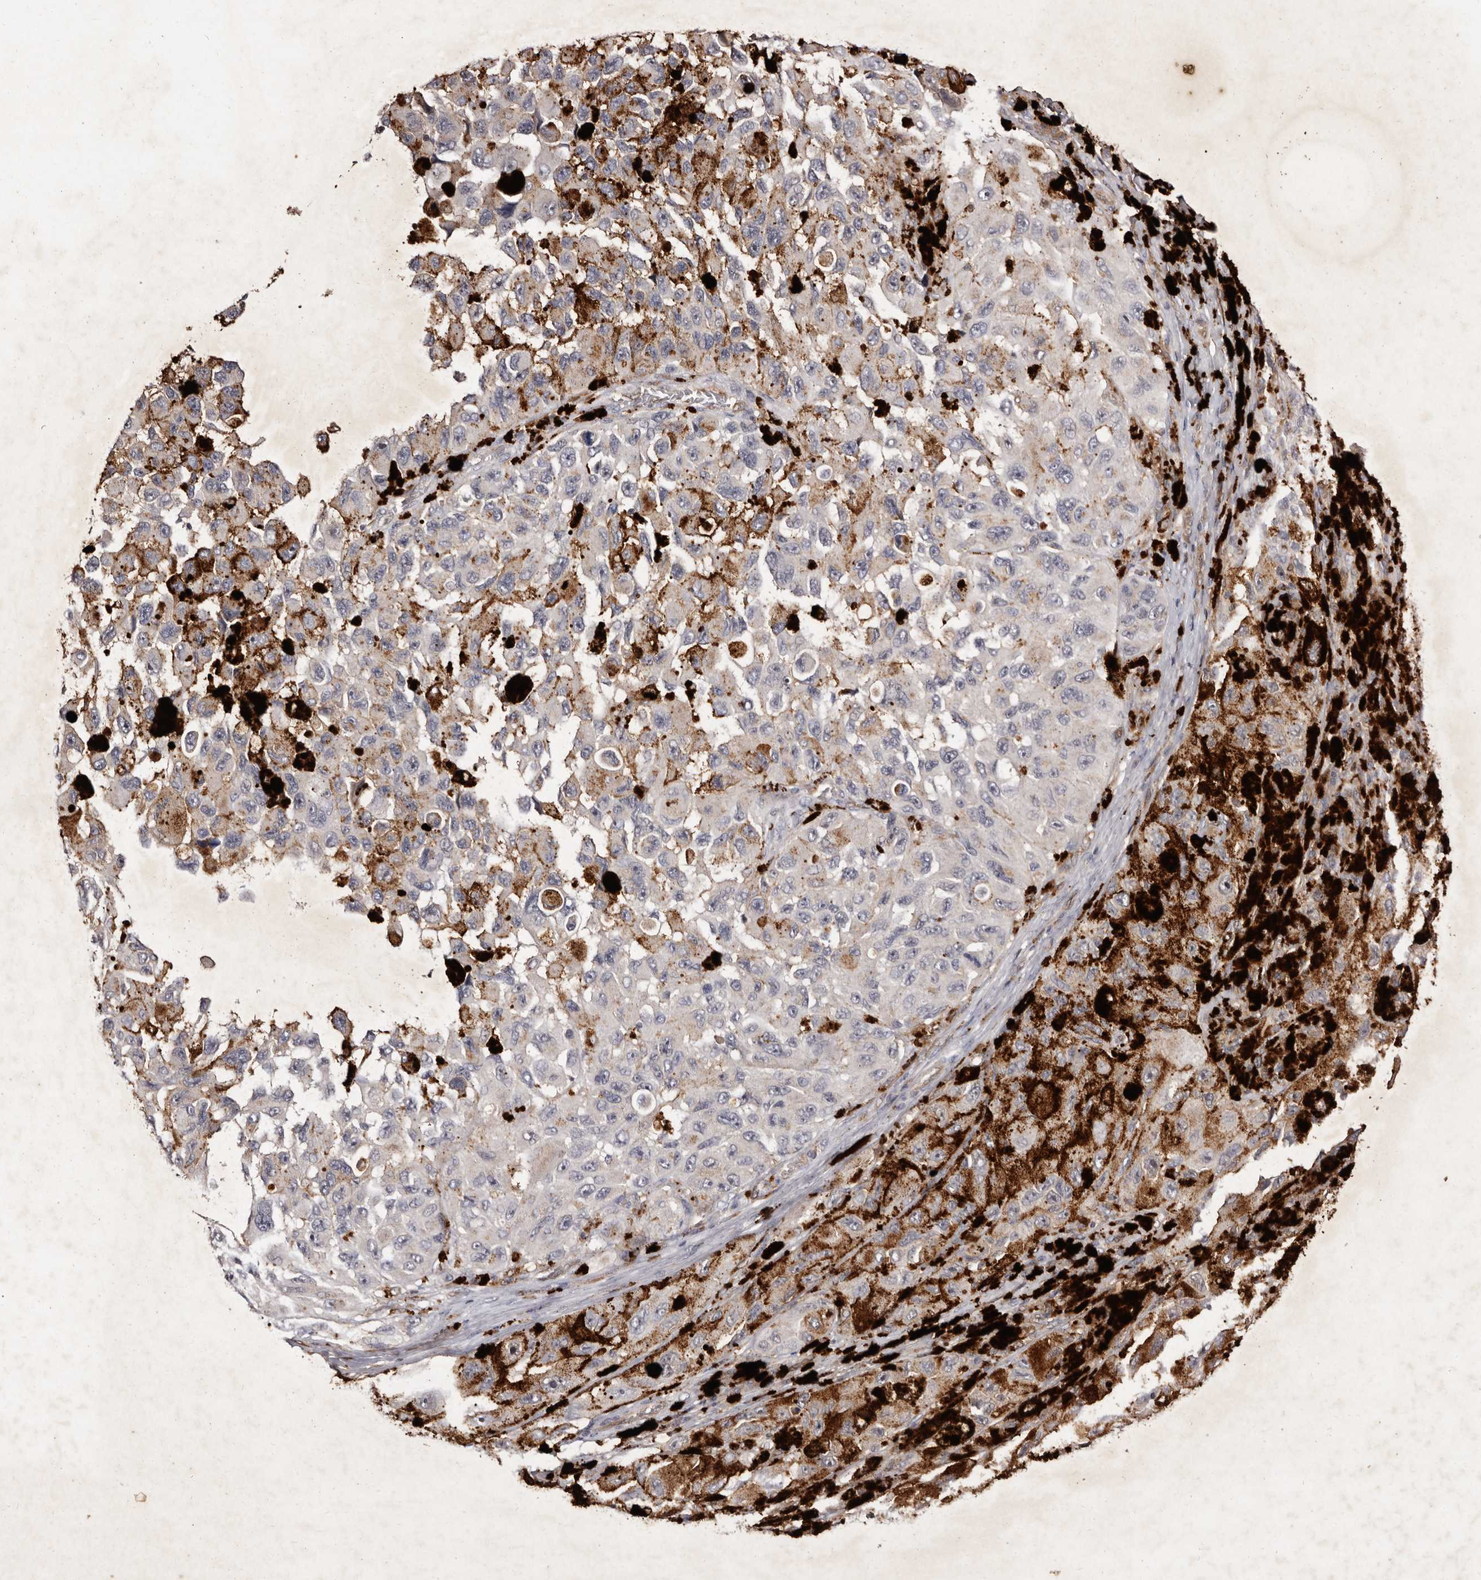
{"staining": {"intensity": "negative", "quantity": "none", "location": "none"}, "tissue": "melanoma", "cell_type": "Tumor cells", "image_type": "cancer", "snomed": [{"axis": "morphology", "description": "Malignant melanoma, NOS"}, {"axis": "topography", "description": "Skin"}], "caption": "IHC of malignant melanoma reveals no positivity in tumor cells.", "gene": "GIMAP4", "patient": {"sex": "female", "age": 73}}